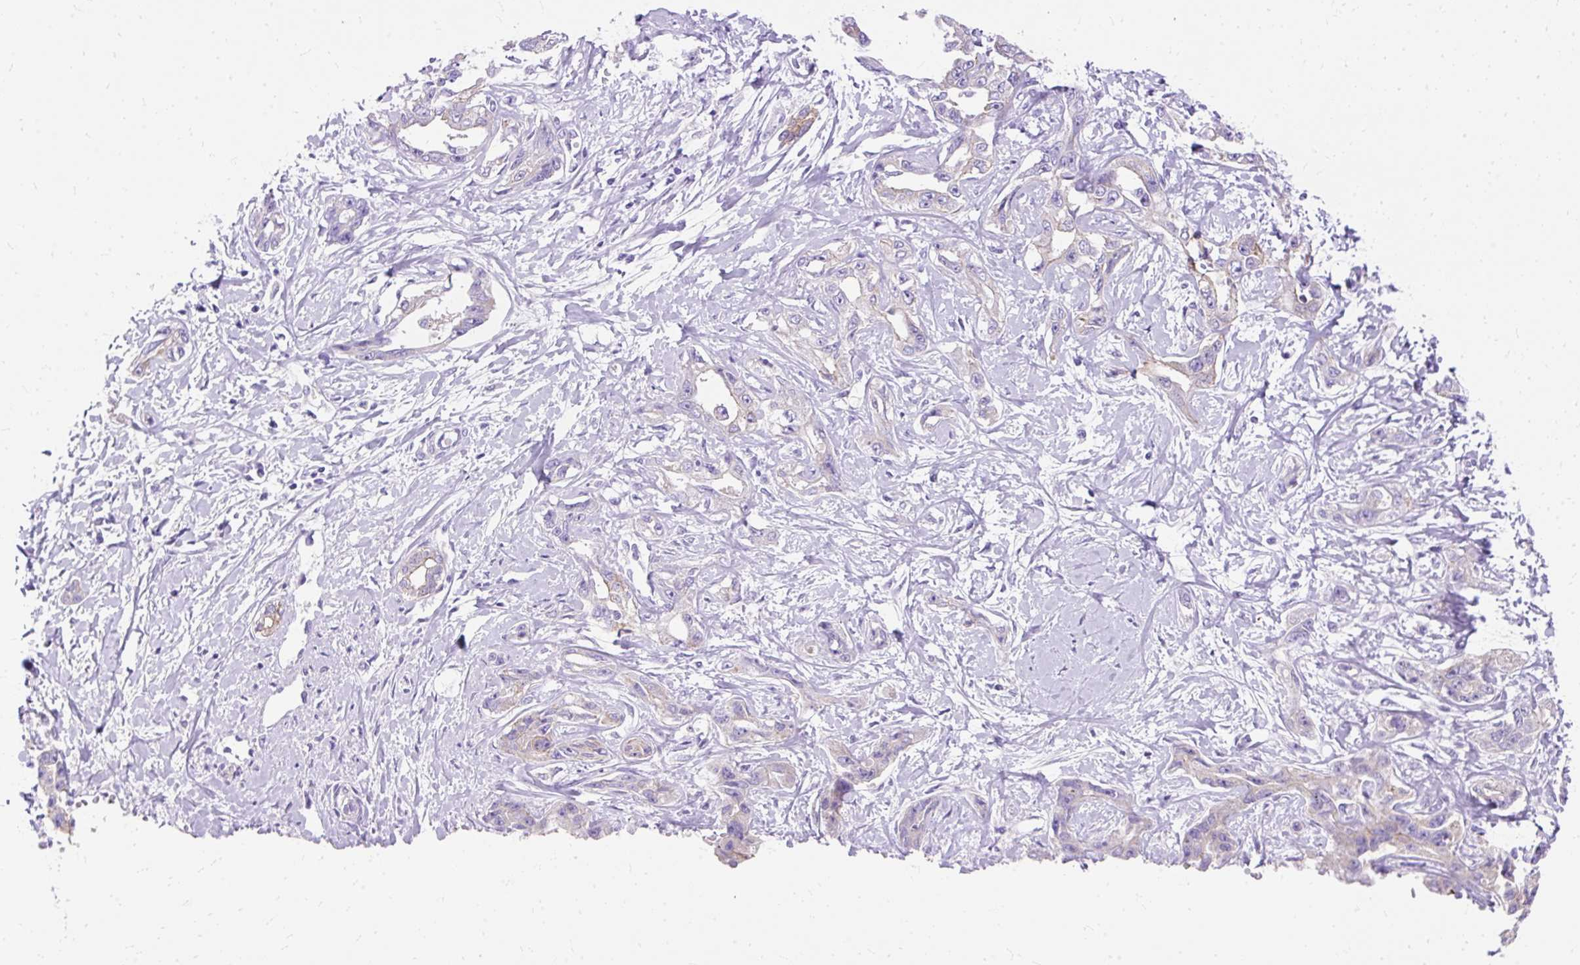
{"staining": {"intensity": "weak", "quantity": "25%-75%", "location": "cytoplasmic/membranous"}, "tissue": "liver cancer", "cell_type": "Tumor cells", "image_type": "cancer", "snomed": [{"axis": "morphology", "description": "Cholangiocarcinoma"}, {"axis": "topography", "description": "Liver"}], "caption": "Liver cancer stained for a protein (brown) demonstrates weak cytoplasmic/membranous positive expression in approximately 25%-75% of tumor cells.", "gene": "MYO6", "patient": {"sex": "male", "age": 59}}